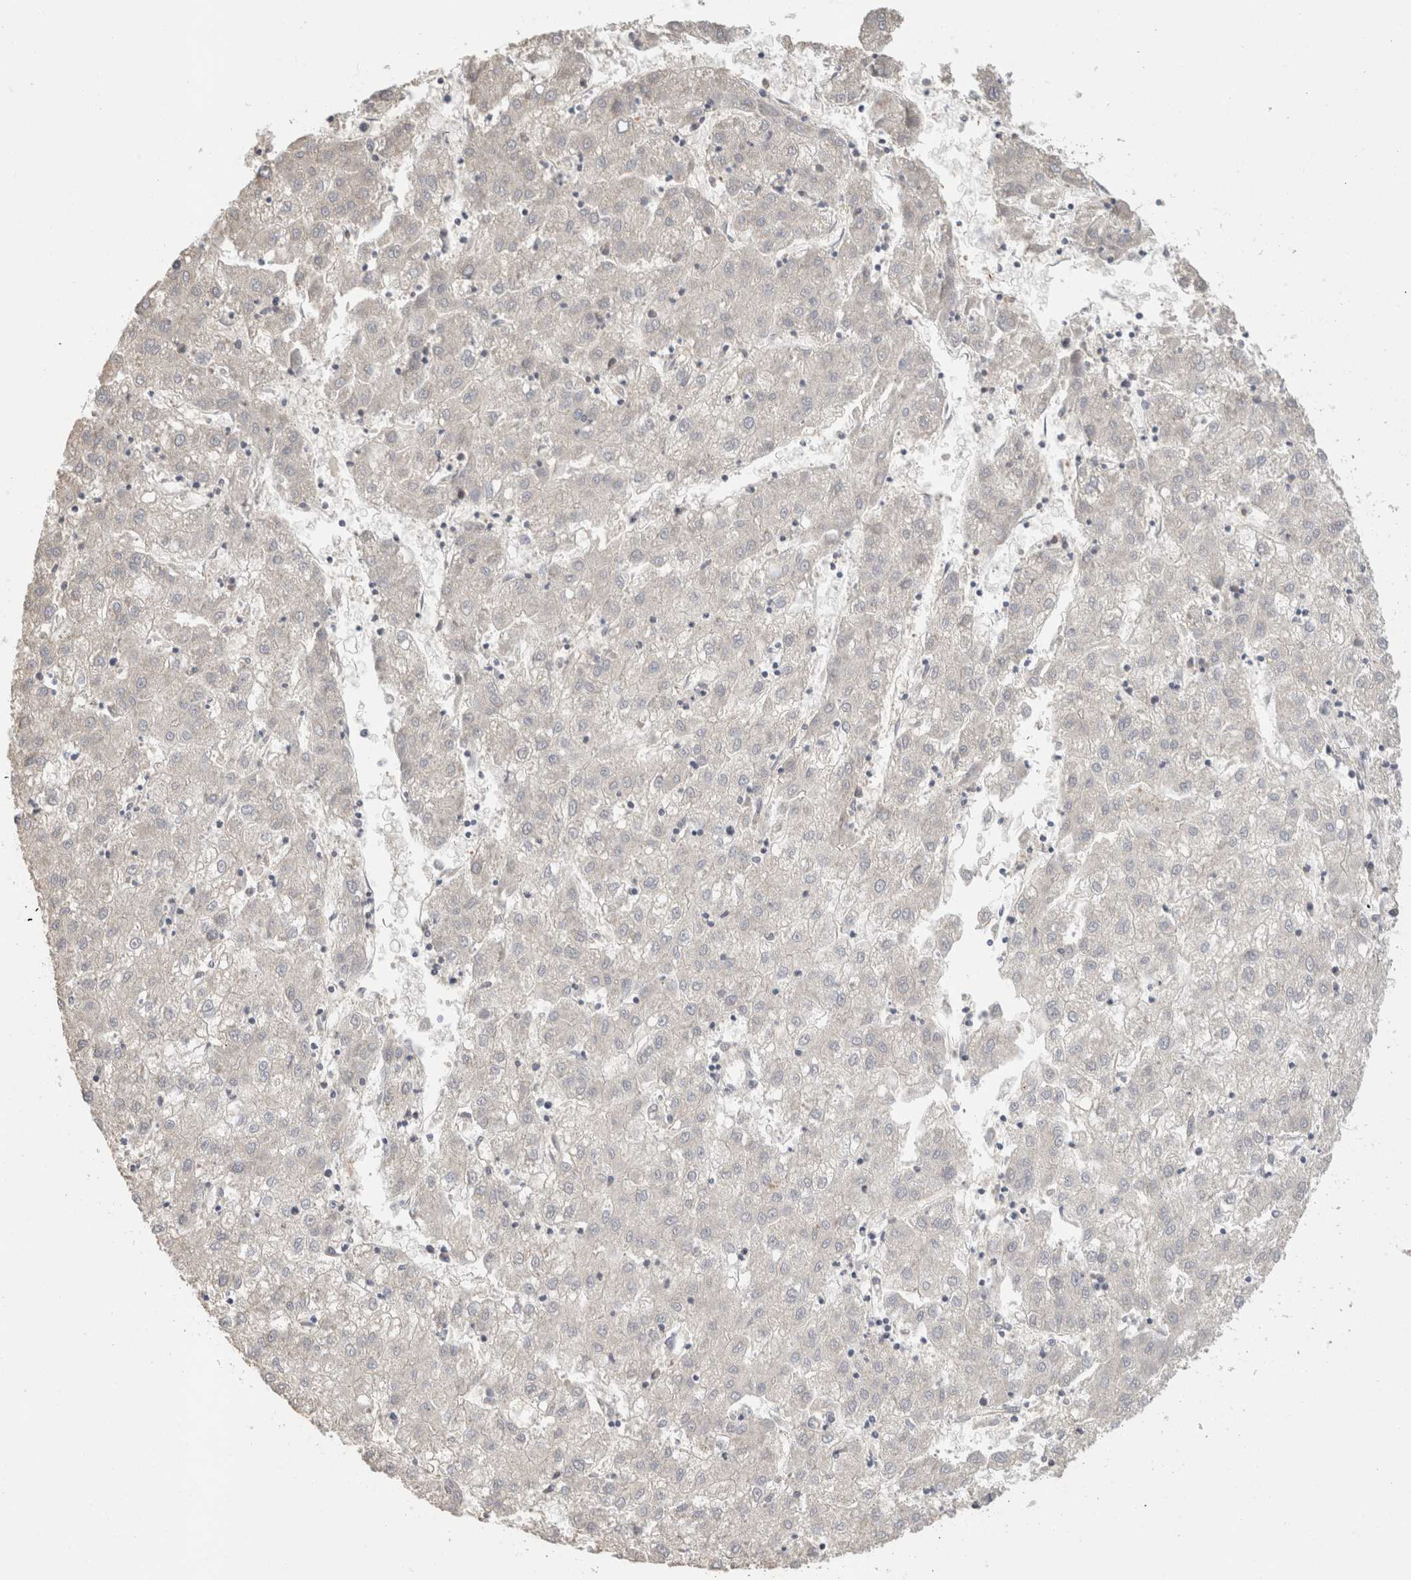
{"staining": {"intensity": "negative", "quantity": "none", "location": "none"}, "tissue": "liver cancer", "cell_type": "Tumor cells", "image_type": "cancer", "snomed": [{"axis": "morphology", "description": "Carcinoma, Hepatocellular, NOS"}, {"axis": "topography", "description": "Liver"}], "caption": "Tumor cells show no significant expression in hepatocellular carcinoma (liver).", "gene": "CFAP418", "patient": {"sex": "male", "age": 72}}